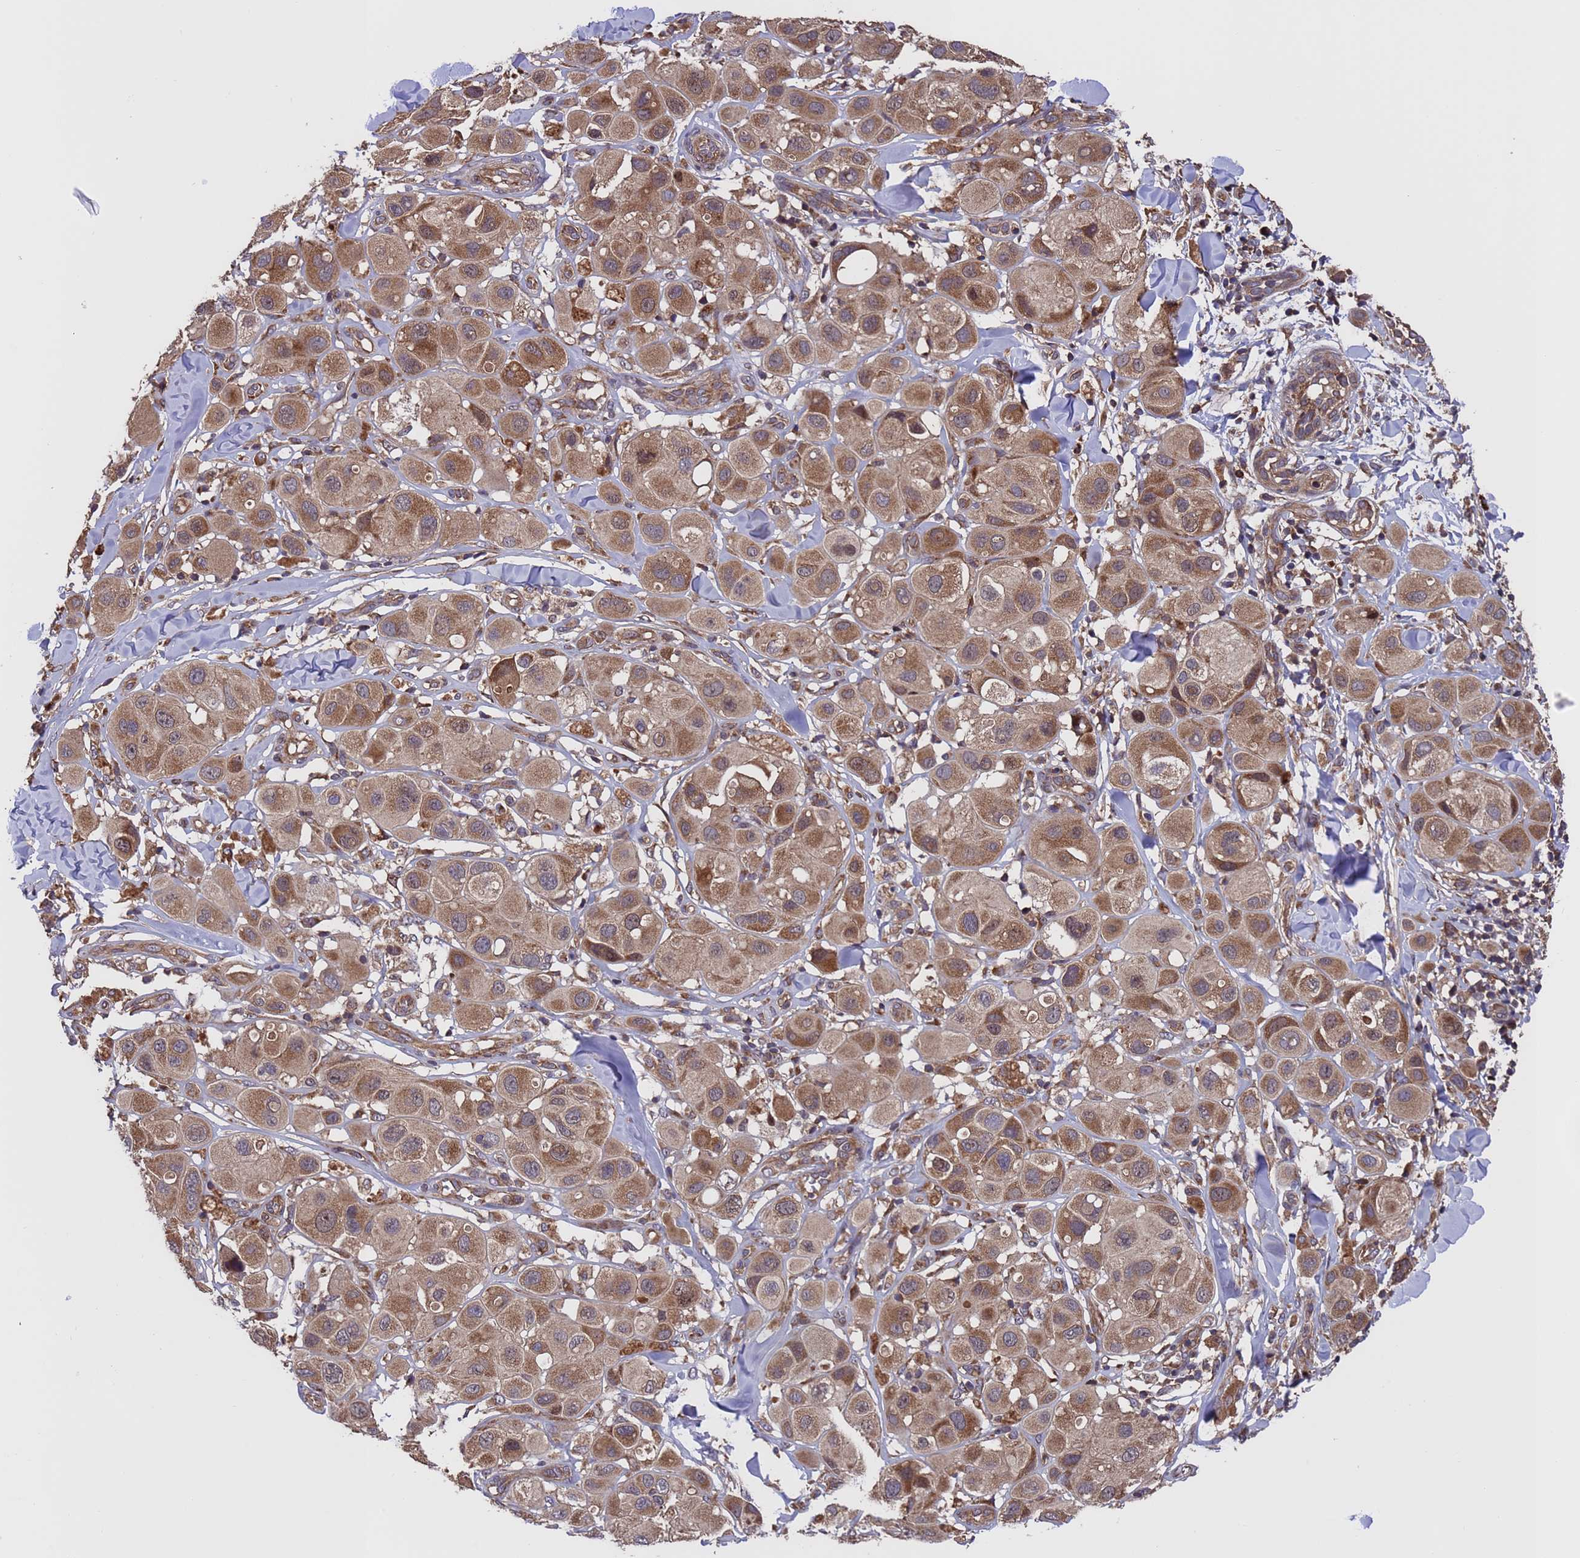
{"staining": {"intensity": "moderate", "quantity": ">75%", "location": "cytoplasmic/membranous"}, "tissue": "melanoma", "cell_type": "Tumor cells", "image_type": "cancer", "snomed": [{"axis": "morphology", "description": "Malignant melanoma, Metastatic site"}, {"axis": "topography", "description": "Skin"}], "caption": "A high-resolution histopathology image shows immunohistochemistry (IHC) staining of melanoma, which displays moderate cytoplasmic/membranous expression in approximately >75% of tumor cells.", "gene": "TSR3", "patient": {"sex": "male", "age": 41}}